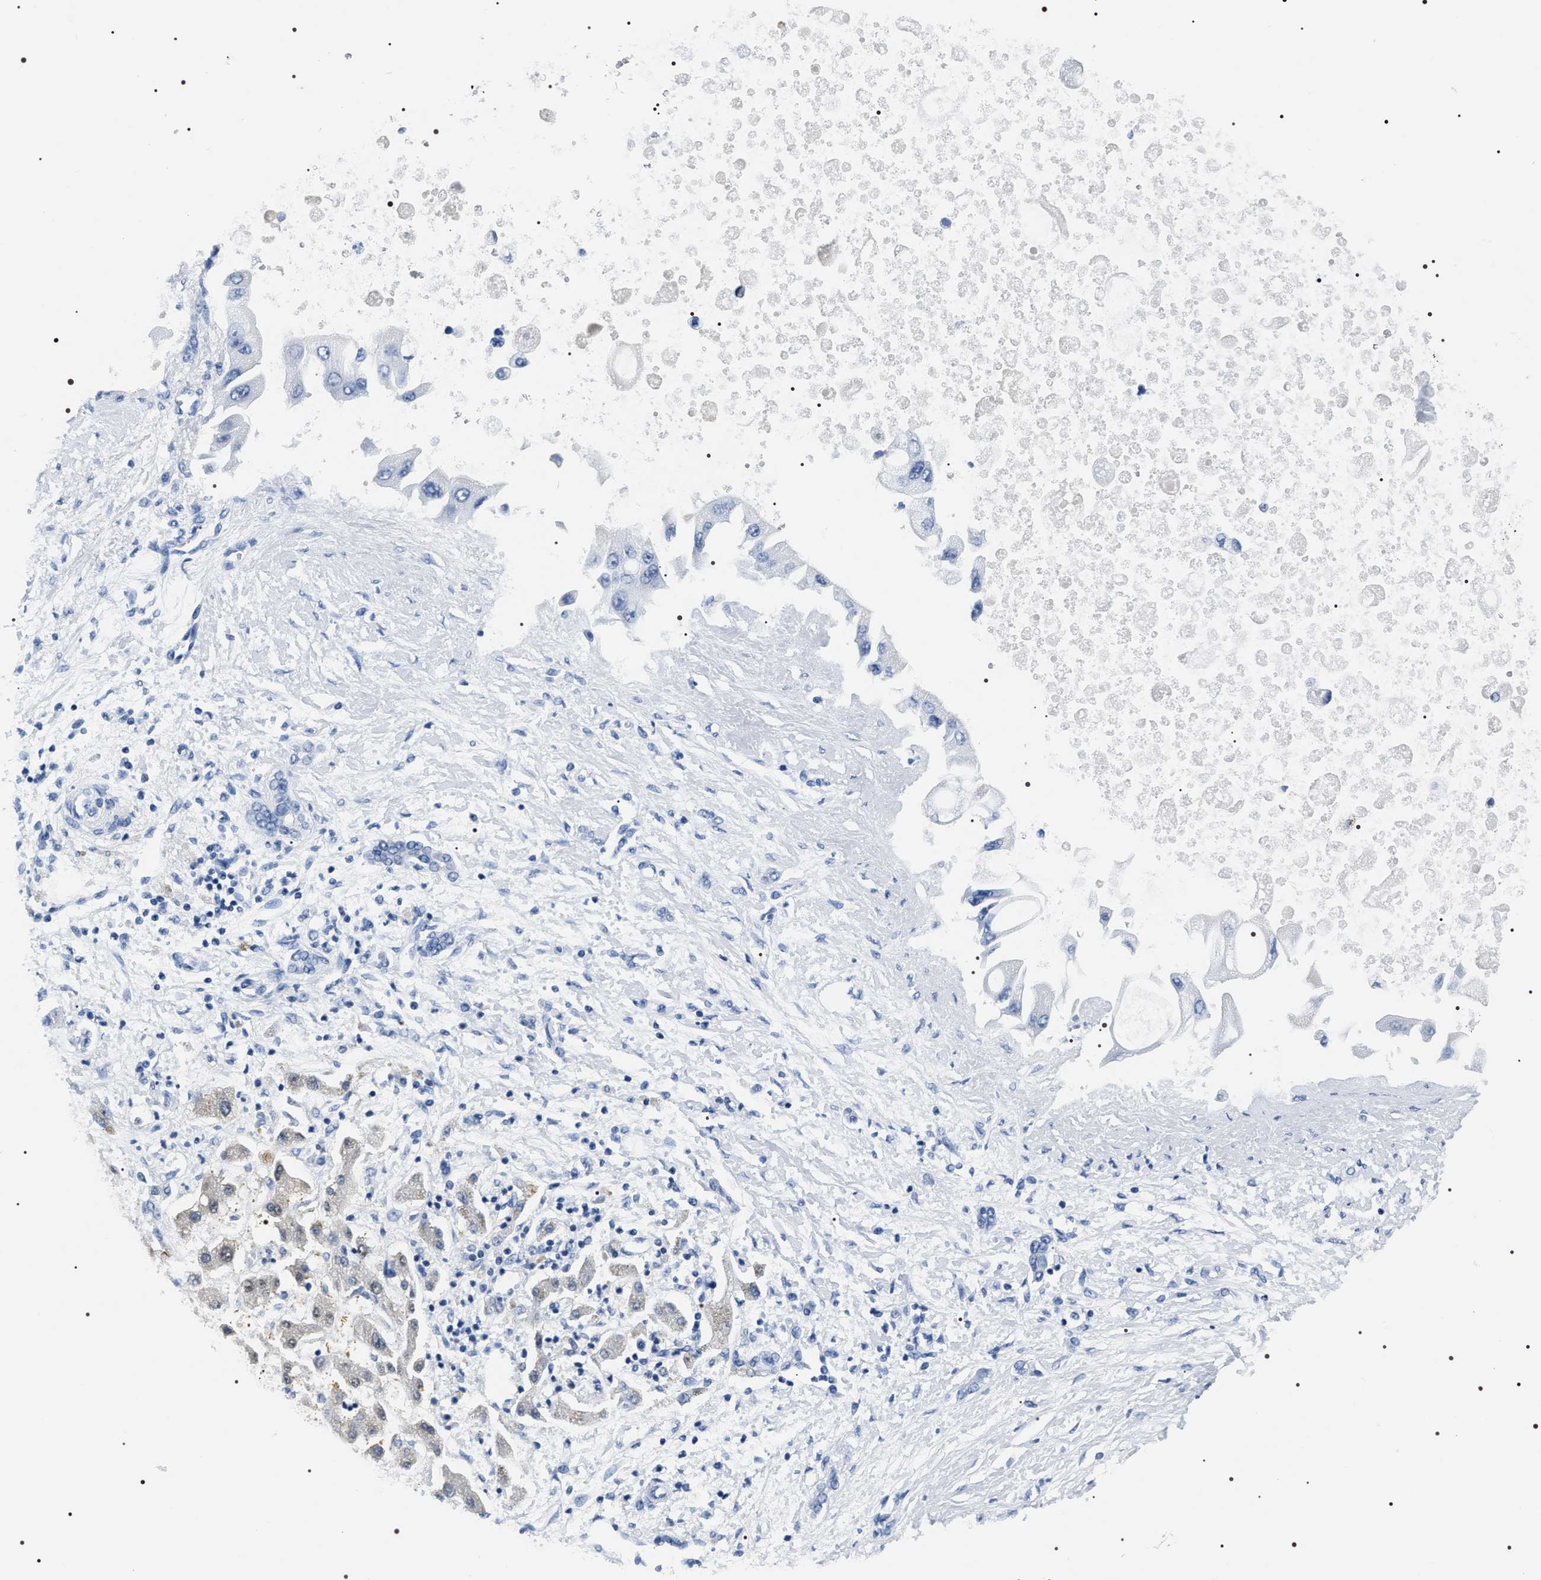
{"staining": {"intensity": "negative", "quantity": "none", "location": "none"}, "tissue": "liver cancer", "cell_type": "Tumor cells", "image_type": "cancer", "snomed": [{"axis": "morphology", "description": "Cholangiocarcinoma"}, {"axis": "topography", "description": "Liver"}], "caption": "High magnification brightfield microscopy of cholangiocarcinoma (liver) stained with DAB (brown) and counterstained with hematoxylin (blue): tumor cells show no significant expression.", "gene": "ADH4", "patient": {"sex": "male", "age": 50}}